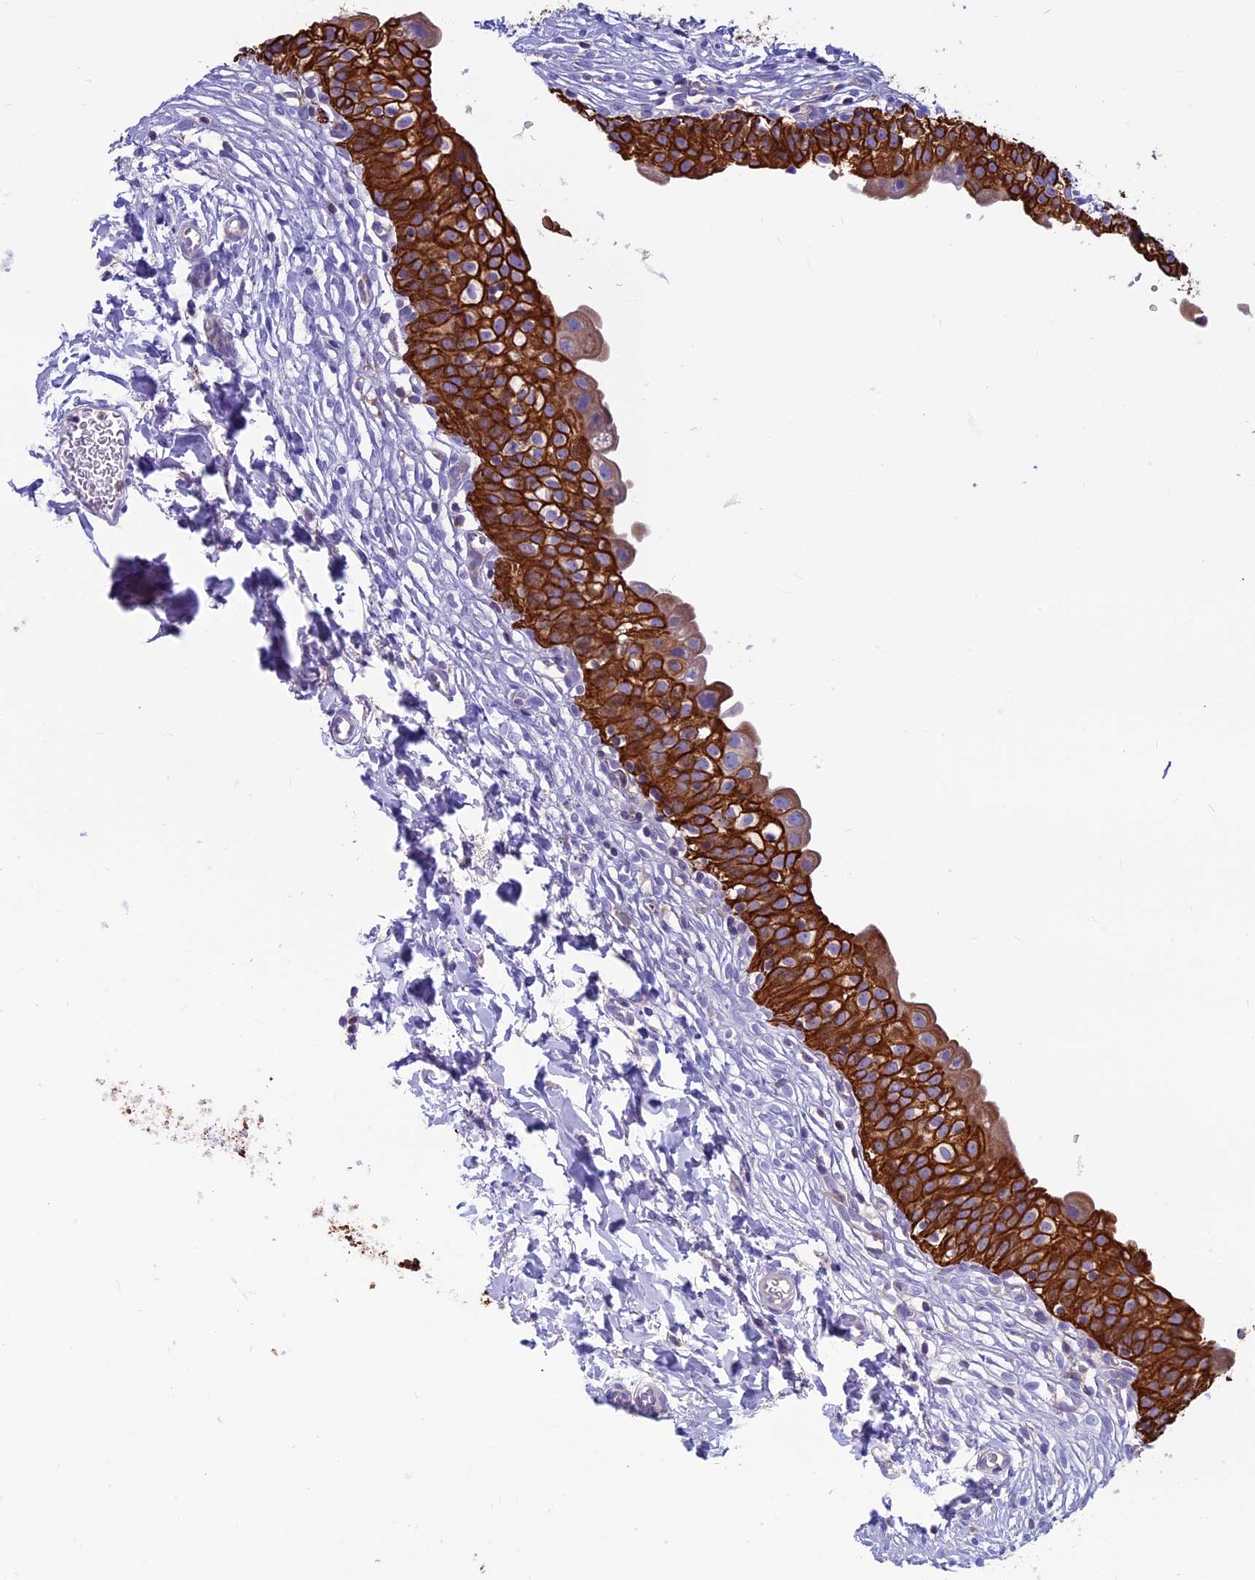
{"staining": {"intensity": "strong", "quantity": ">75%", "location": "cytoplasmic/membranous"}, "tissue": "urinary bladder", "cell_type": "Urothelial cells", "image_type": "normal", "snomed": [{"axis": "morphology", "description": "Normal tissue, NOS"}, {"axis": "topography", "description": "Urinary bladder"}], "caption": "A photomicrograph showing strong cytoplasmic/membranous staining in approximately >75% of urothelial cells in normal urinary bladder, as visualized by brown immunohistochemical staining.", "gene": "CDAN1", "patient": {"sex": "male", "age": 55}}